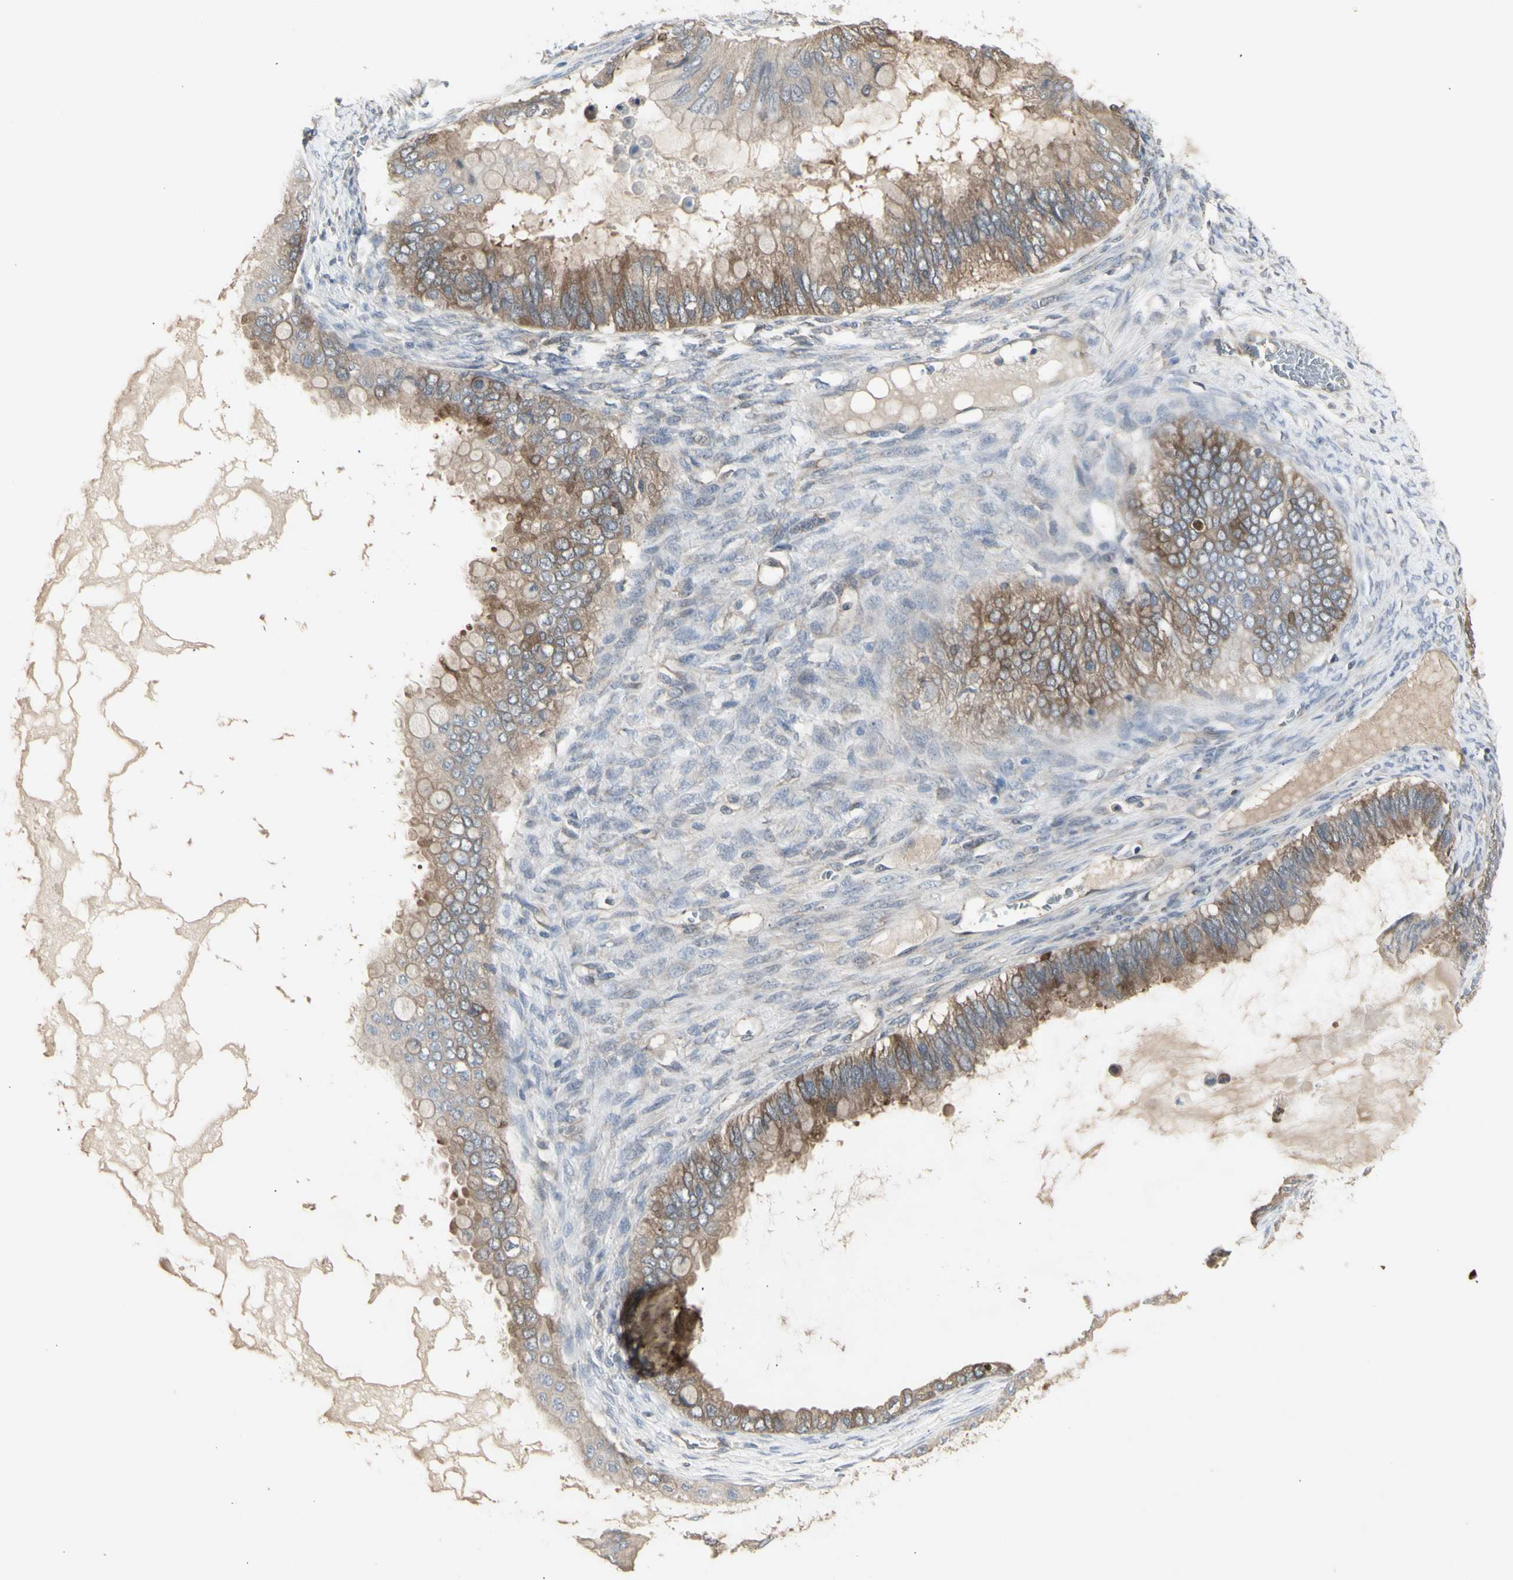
{"staining": {"intensity": "moderate", "quantity": ">75%", "location": "cytoplasmic/membranous,nuclear"}, "tissue": "ovarian cancer", "cell_type": "Tumor cells", "image_type": "cancer", "snomed": [{"axis": "morphology", "description": "Cystadenocarcinoma, mucinous, NOS"}, {"axis": "topography", "description": "Ovary"}], "caption": "Ovarian cancer (mucinous cystadenocarcinoma) stained with immunohistochemistry displays moderate cytoplasmic/membranous and nuclear staining in approximately >75% of tumor cells.", "gene": "CHURC1-FNTB", "patient": {"sex": "female", "age": 80}}